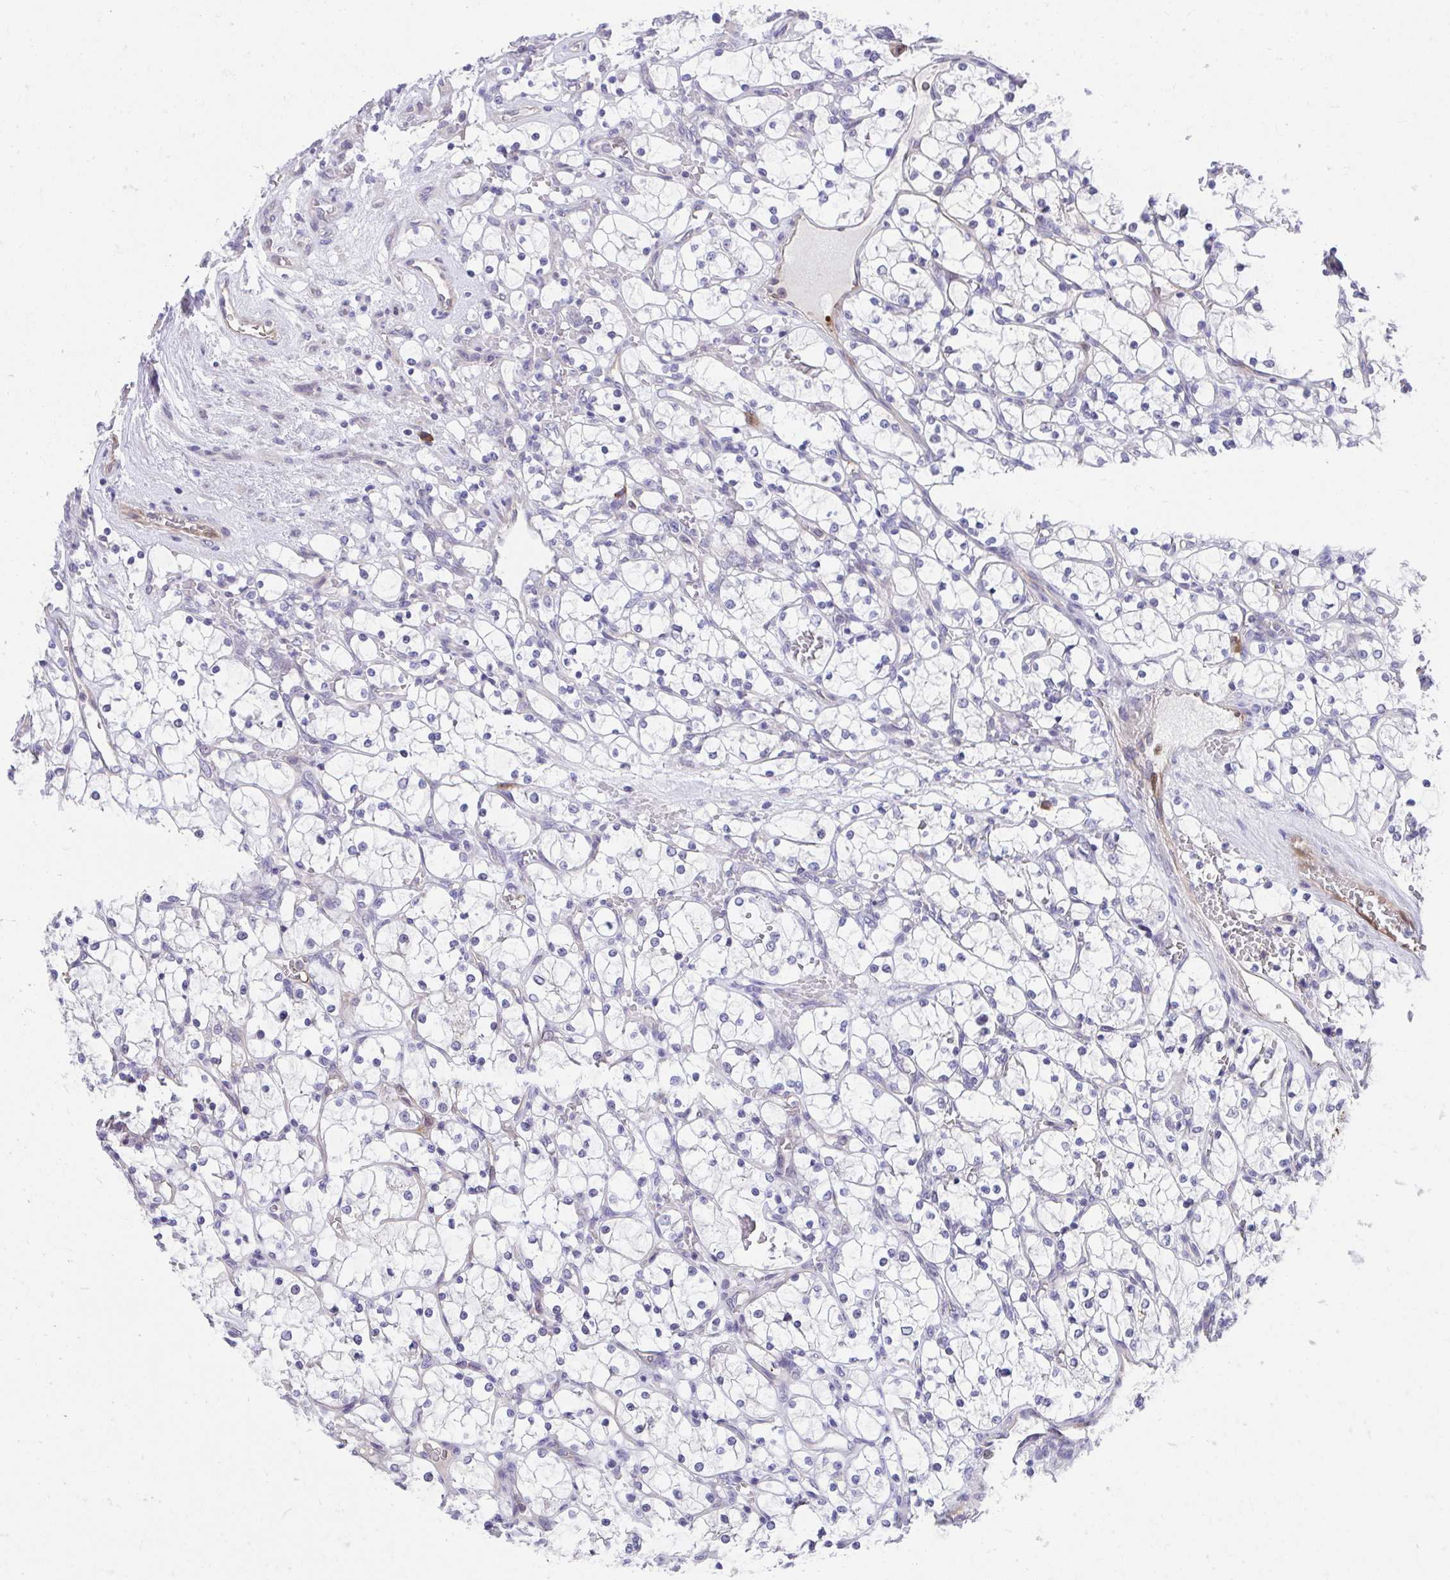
{"staining": {"intensity": "negative", "quantity": "none", "location": "none"}, "tissue": "renal cancer", "cell_type": "Tumor cells", "image_type": "cancer", "snomed": [{"axis": "morphology", "description": "Adenocarcinoma, NOS"}, {"axis": "topography", "description": "Kidney"}], "caption": "An IHC histopathology image of renal adenocarcinoma is shown. There is no staining in tumor cells of renal adenocarcinoma.", "gene": "SLAMF7", "patient": {"sex": "female", "age": 69}}